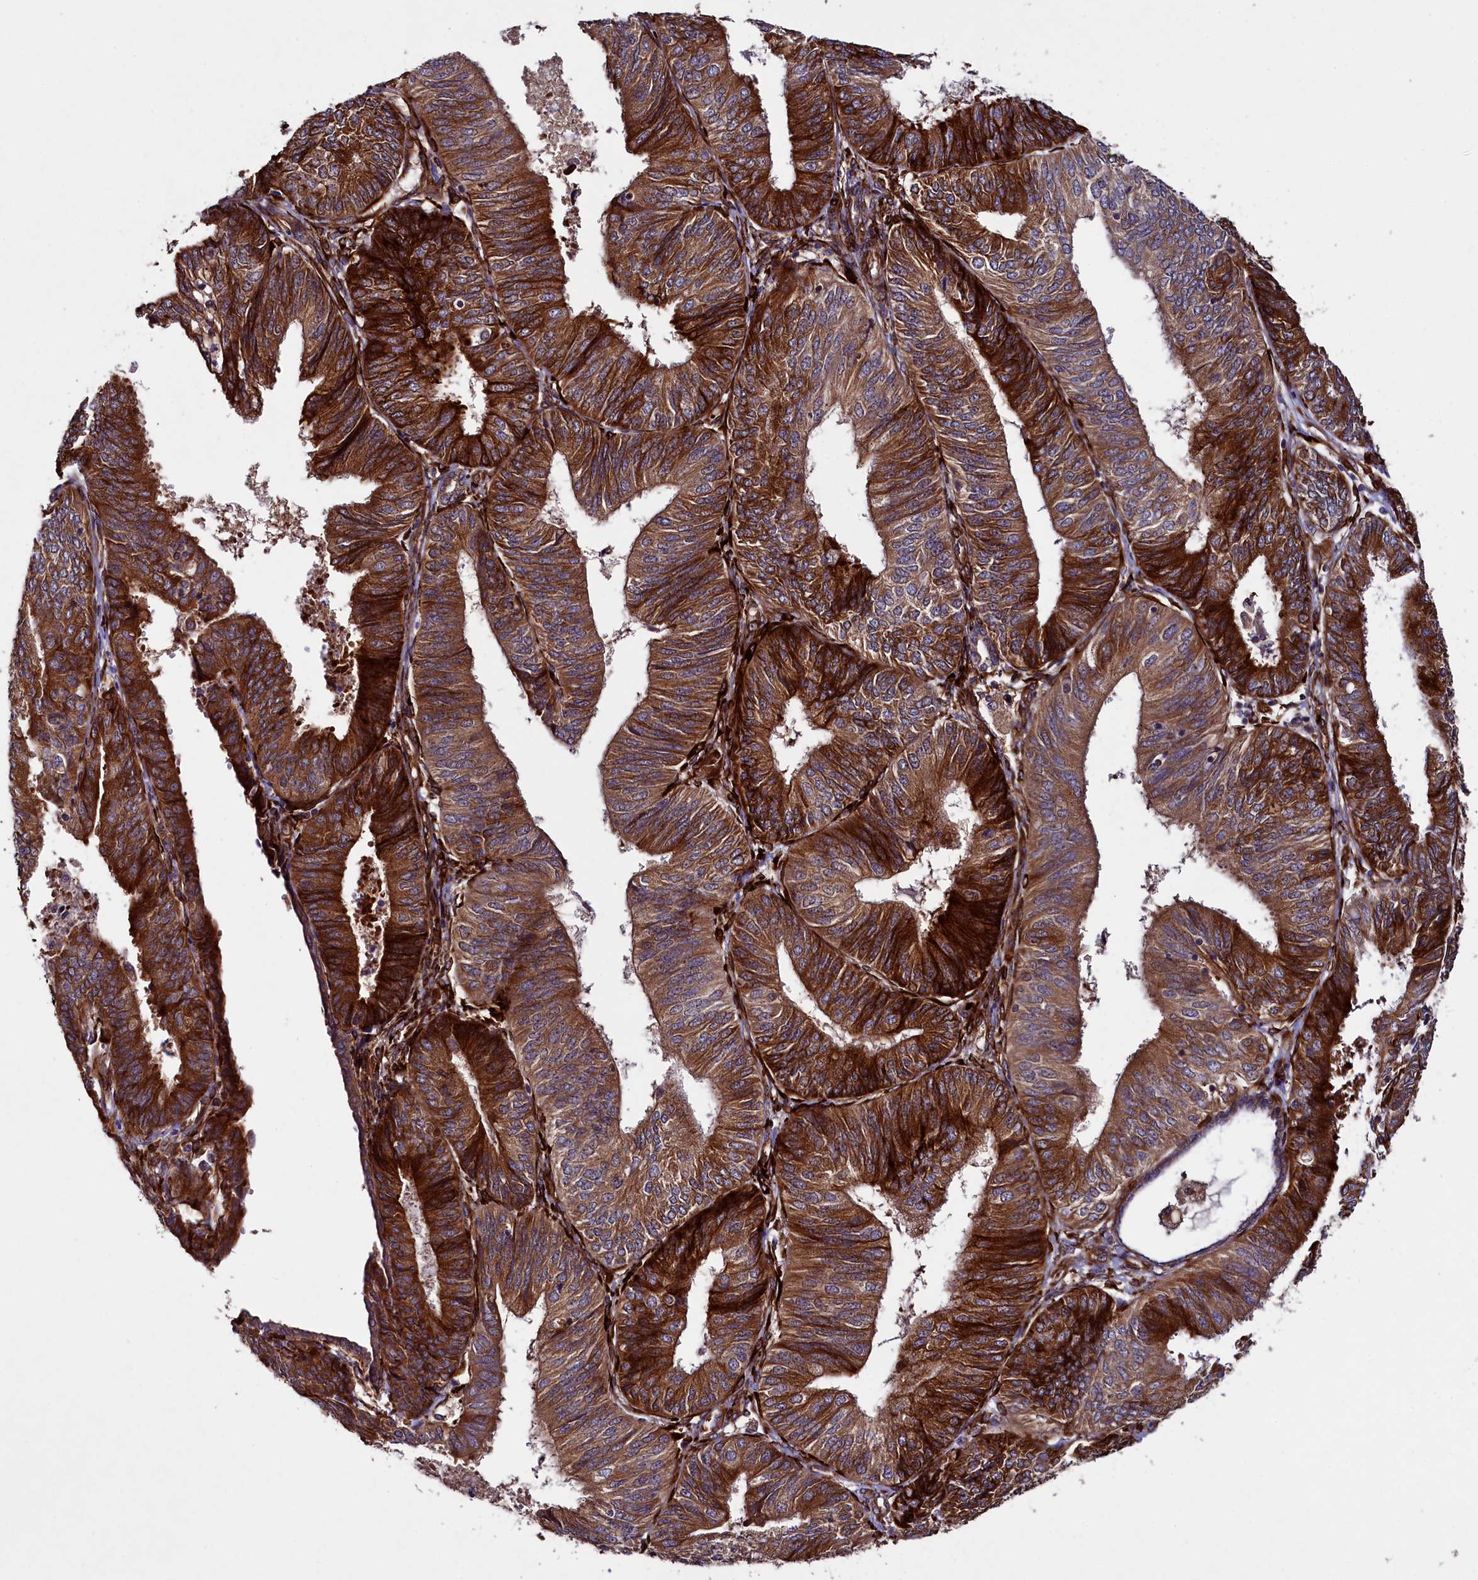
{"staining": {"intensity": "strong", "quantity": ">75%", "location": "cytoplasmic/membranous"}, "tissue": "endometrial cancer", "cell_type": "Tumor cells", "image_type": "cancer", "snomed": [{"axis": "morphology", "description": "Adenocarcinoma, NOS"}, {"axis": "topography", "description": "Endometrium"}], "caption": "Tumor cells reveal strong cytoplasmic/membranous expression in approximately >75% of cells in endometrial adenocarcinoma.", "gene": "ARRDC4", "patient": {"sex": "female", "age": 58}}